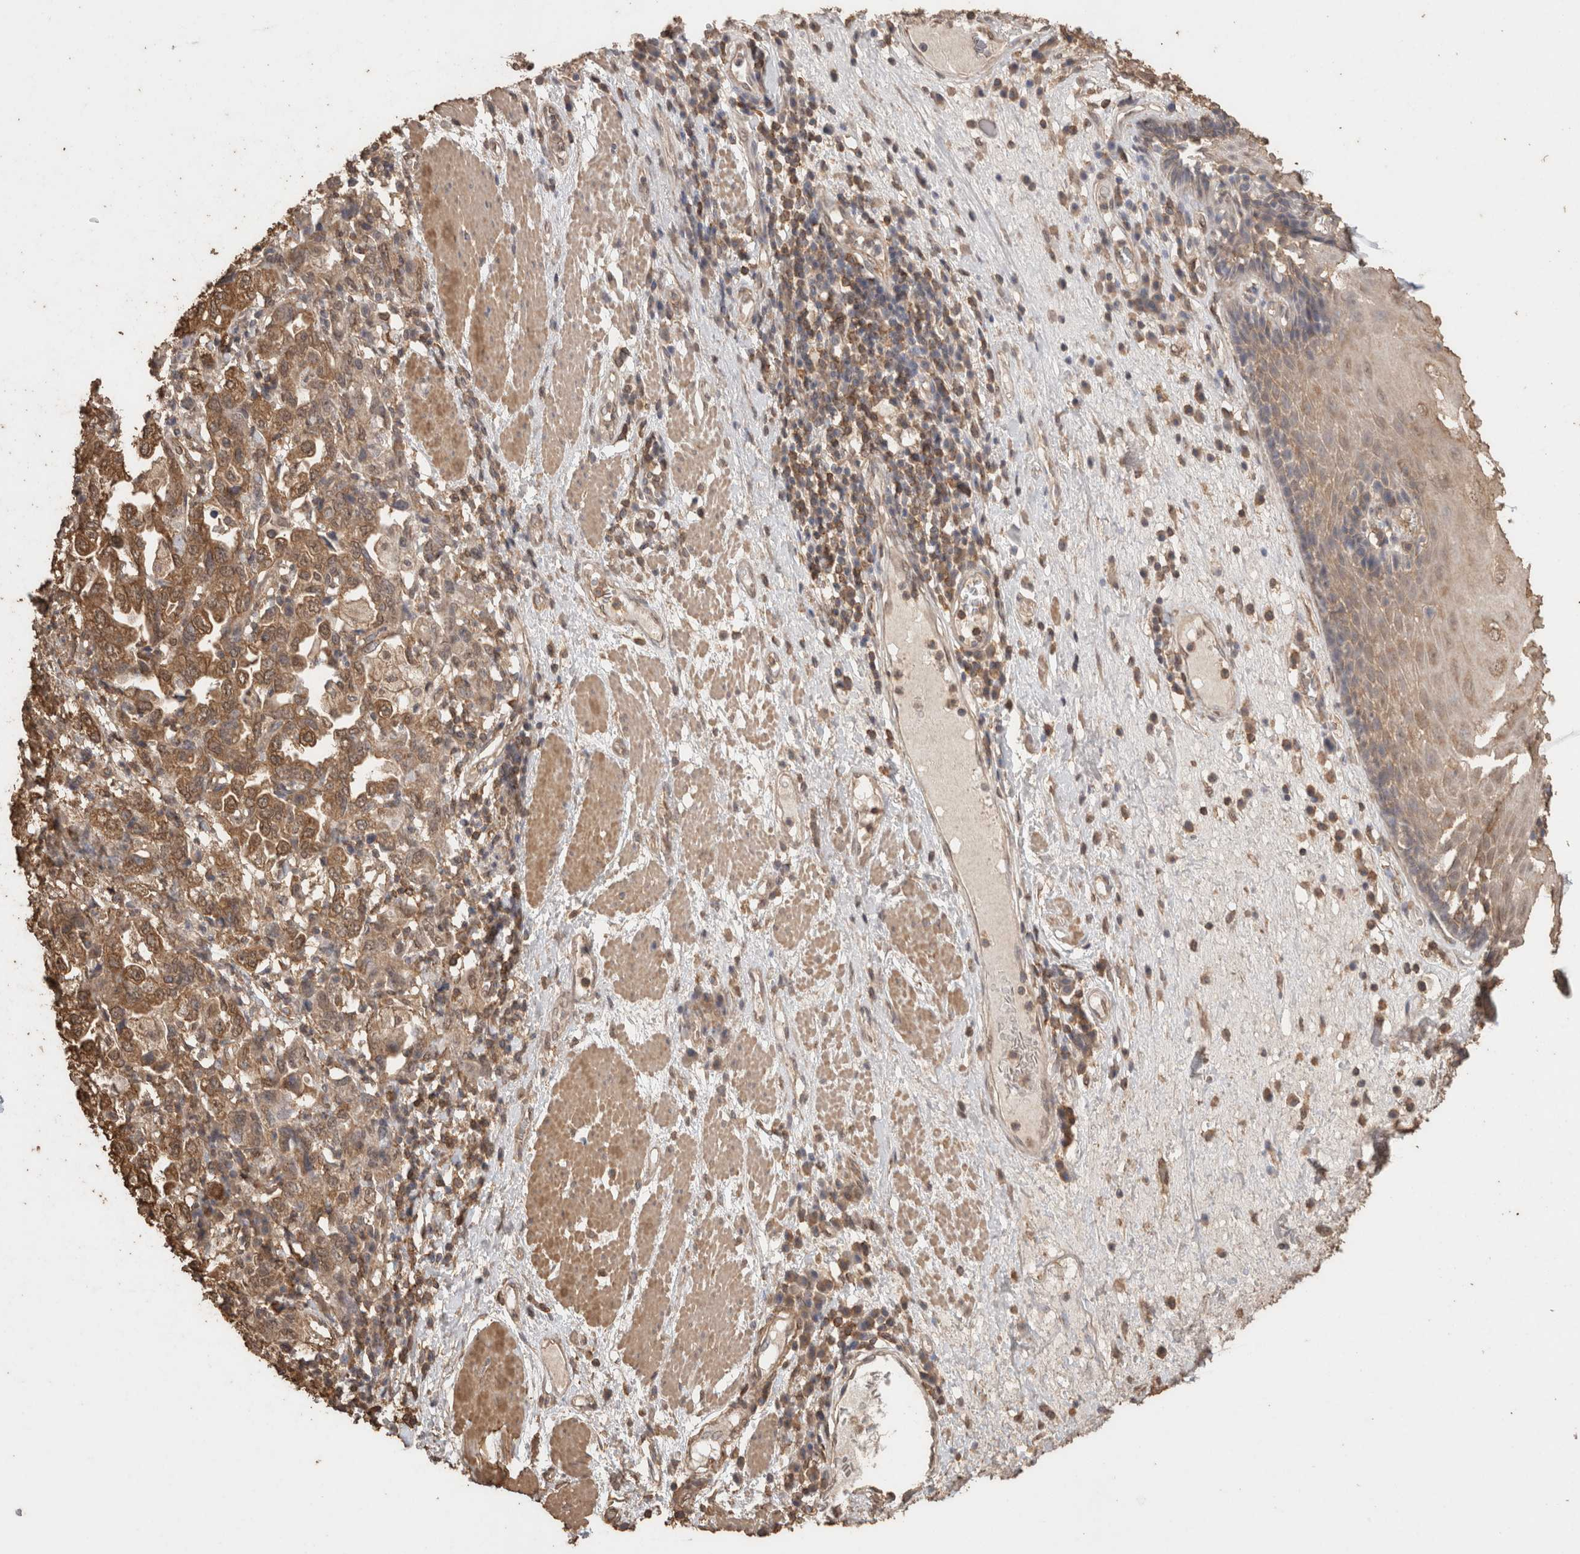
{"staining": {"intensity": "weak", "quantity": ">75%", "location": "cytoplasmic/membranous"}, "tissue": "esophagus", "cell_type": "Squamous epithelial cells", "image_type": "normal", "snomed": [{"axis": "morphology", "description": "Normal tissue, NOS"}, {"axis": "morphology", "description": "Adenocarcinoma, NOS"}, {"axis": "topography", "description": "Esophagus"}], "caption": "A high-resolution histopathology image shows immunohistochemistry (IHC) staining of benign esophagus, which shows weak cytoplasmic/membranous expression in about >75% of squamous epithelial cells.", "gene": "CX3CL1", "patient": {"sex": "male", "age": 62}}